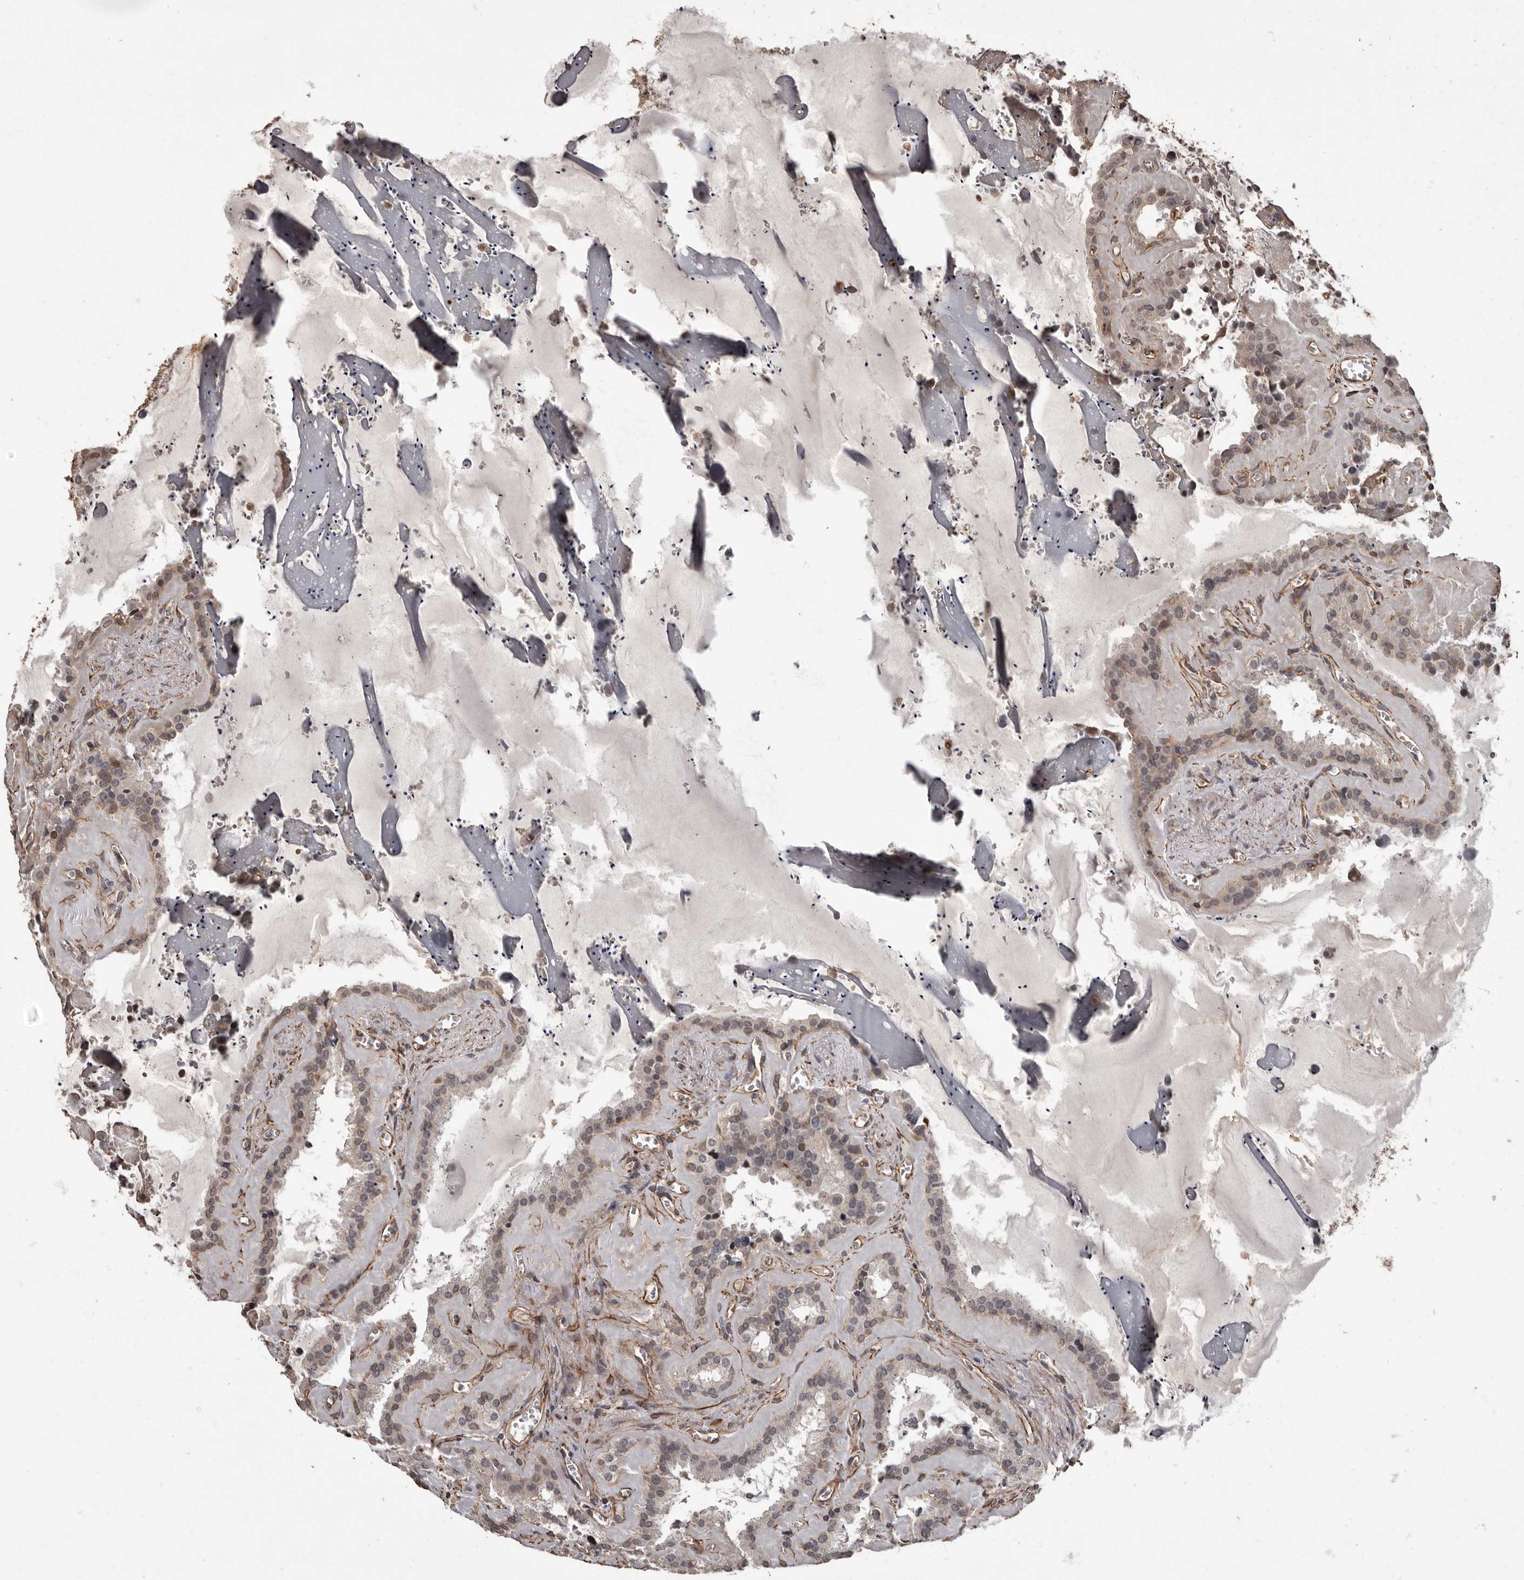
{"staining": {"intensity": "moderate", "quantity": "25%-75%", "location": "cytoplasmic/membranous"}, "tissue": "seminal vesicle", "cell_type": "Glandular cells", "image_type": "normal", "snomed": [{"axis": "morphology", "description": "Normal tissue, NOS"}, {"axis": "topography", "description": "Prostate"}, {"axis": "topography", "description": "Seminal veicle"}], "caption": "Immunohistochemical staining of benign seminal vesicle shows medium levels of moderate cytoplasmic/membranous staining in approximately 25%-75% of glandular cells. The staining was performed using DAB (3,3'-diaminobenzidine), with brown indicating positive protein expression. Nuclei are stained blue with hematoxylin.", "gene": "BRAT1", "patient": {"sex": "male", "age": 59}}